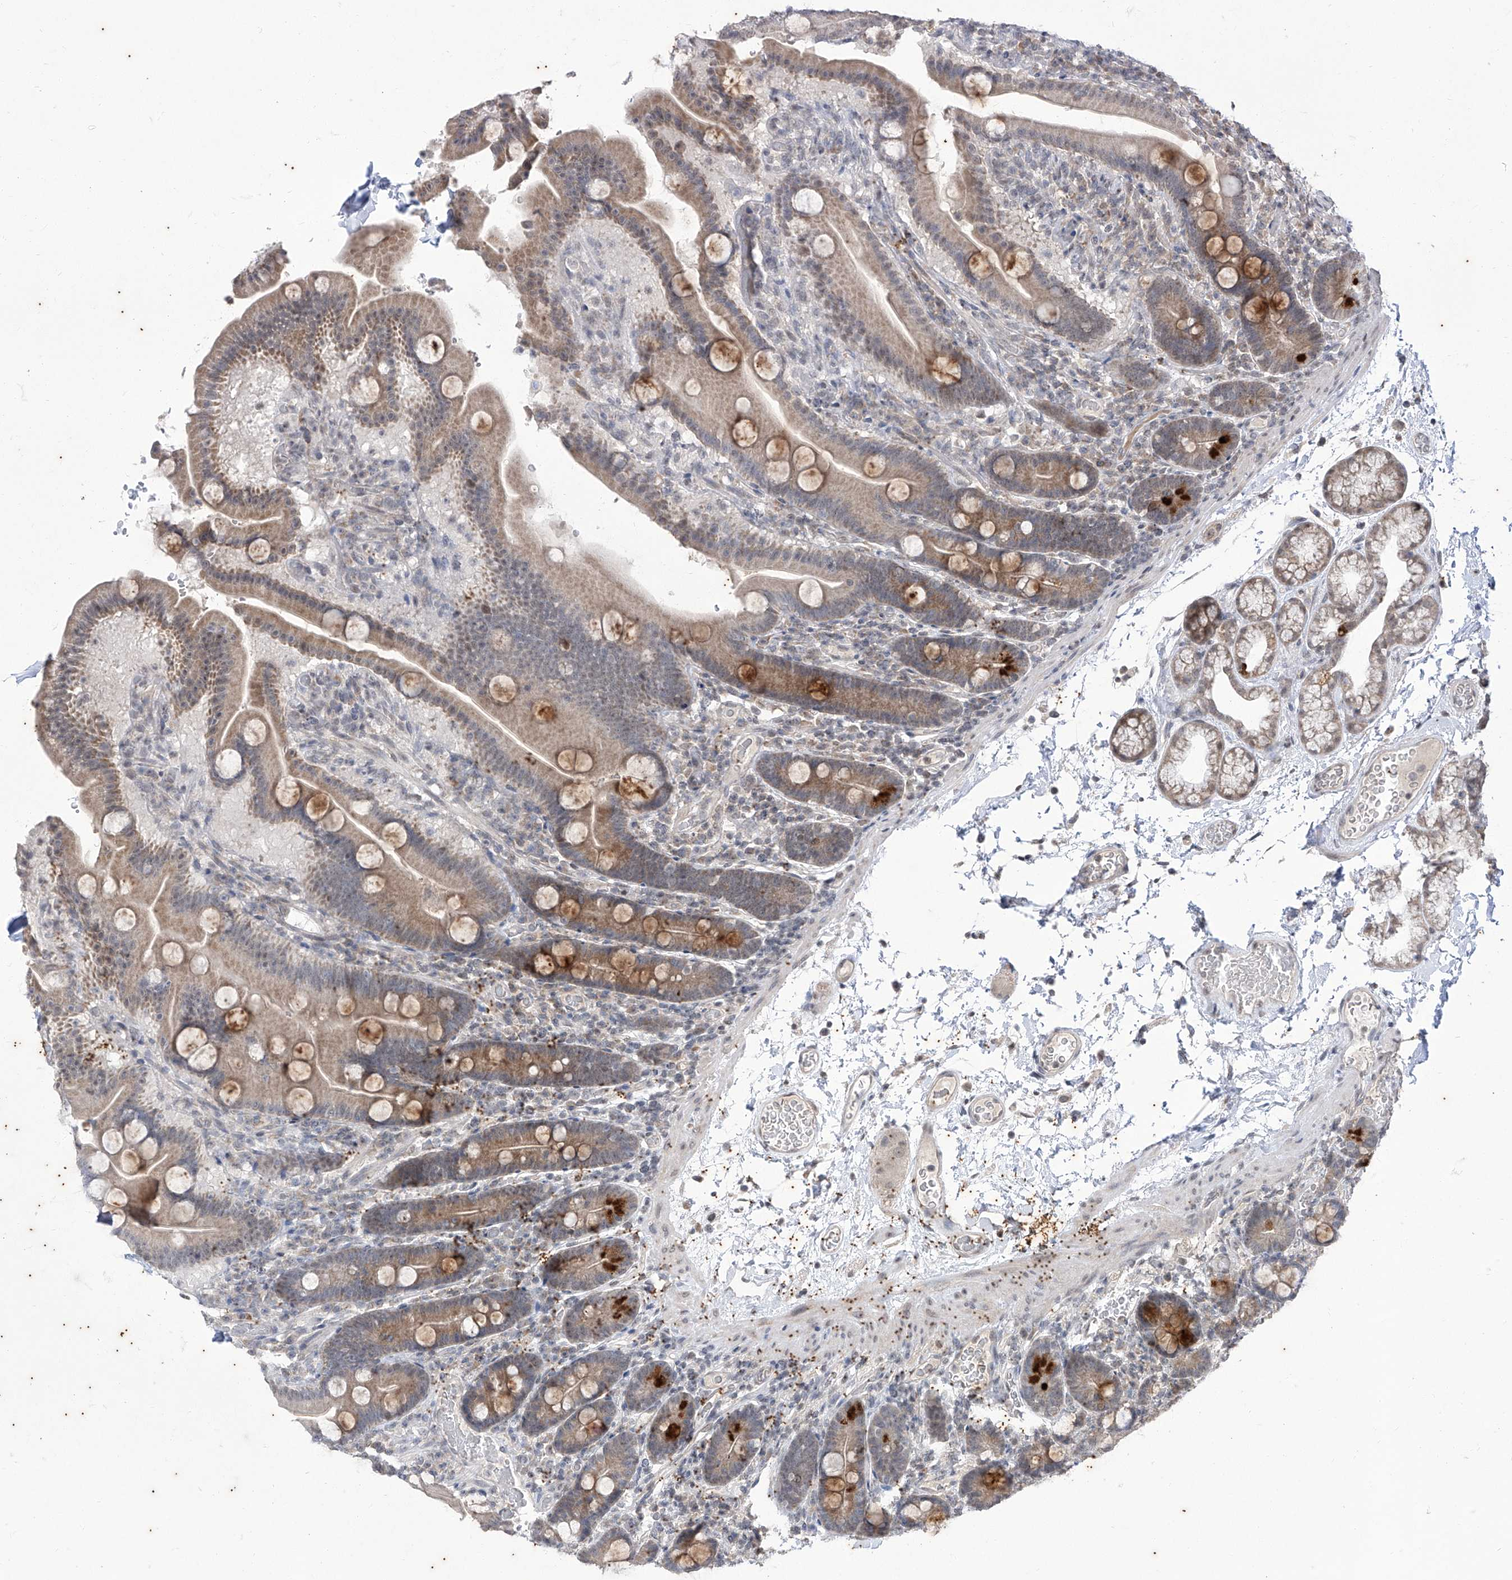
{"staining": {"intensity": "strong", "quantity": "25%-75%", "location": "cytoplasmic/membranous"}, "tissue": "duodenum", "cell_type": "Glandular cells", "image_type": "normal", "snomed": [{"axis": "morphology", "description": "Normal tissue, NOS"}, {"axis": "topography", "description": "Duodenum"}], "caption": "Immunohistochemistry image of unremarkable duodenum: human duodenum stained using IHC reveals high levels of strong protein expression localized specifically in the cytoplasmic/membranous of glandular cells, appearing as a cytoplasmic/membranous brown color.", "gene": "PHF20L1", "patient": {"sex": "male", "age": 55}}